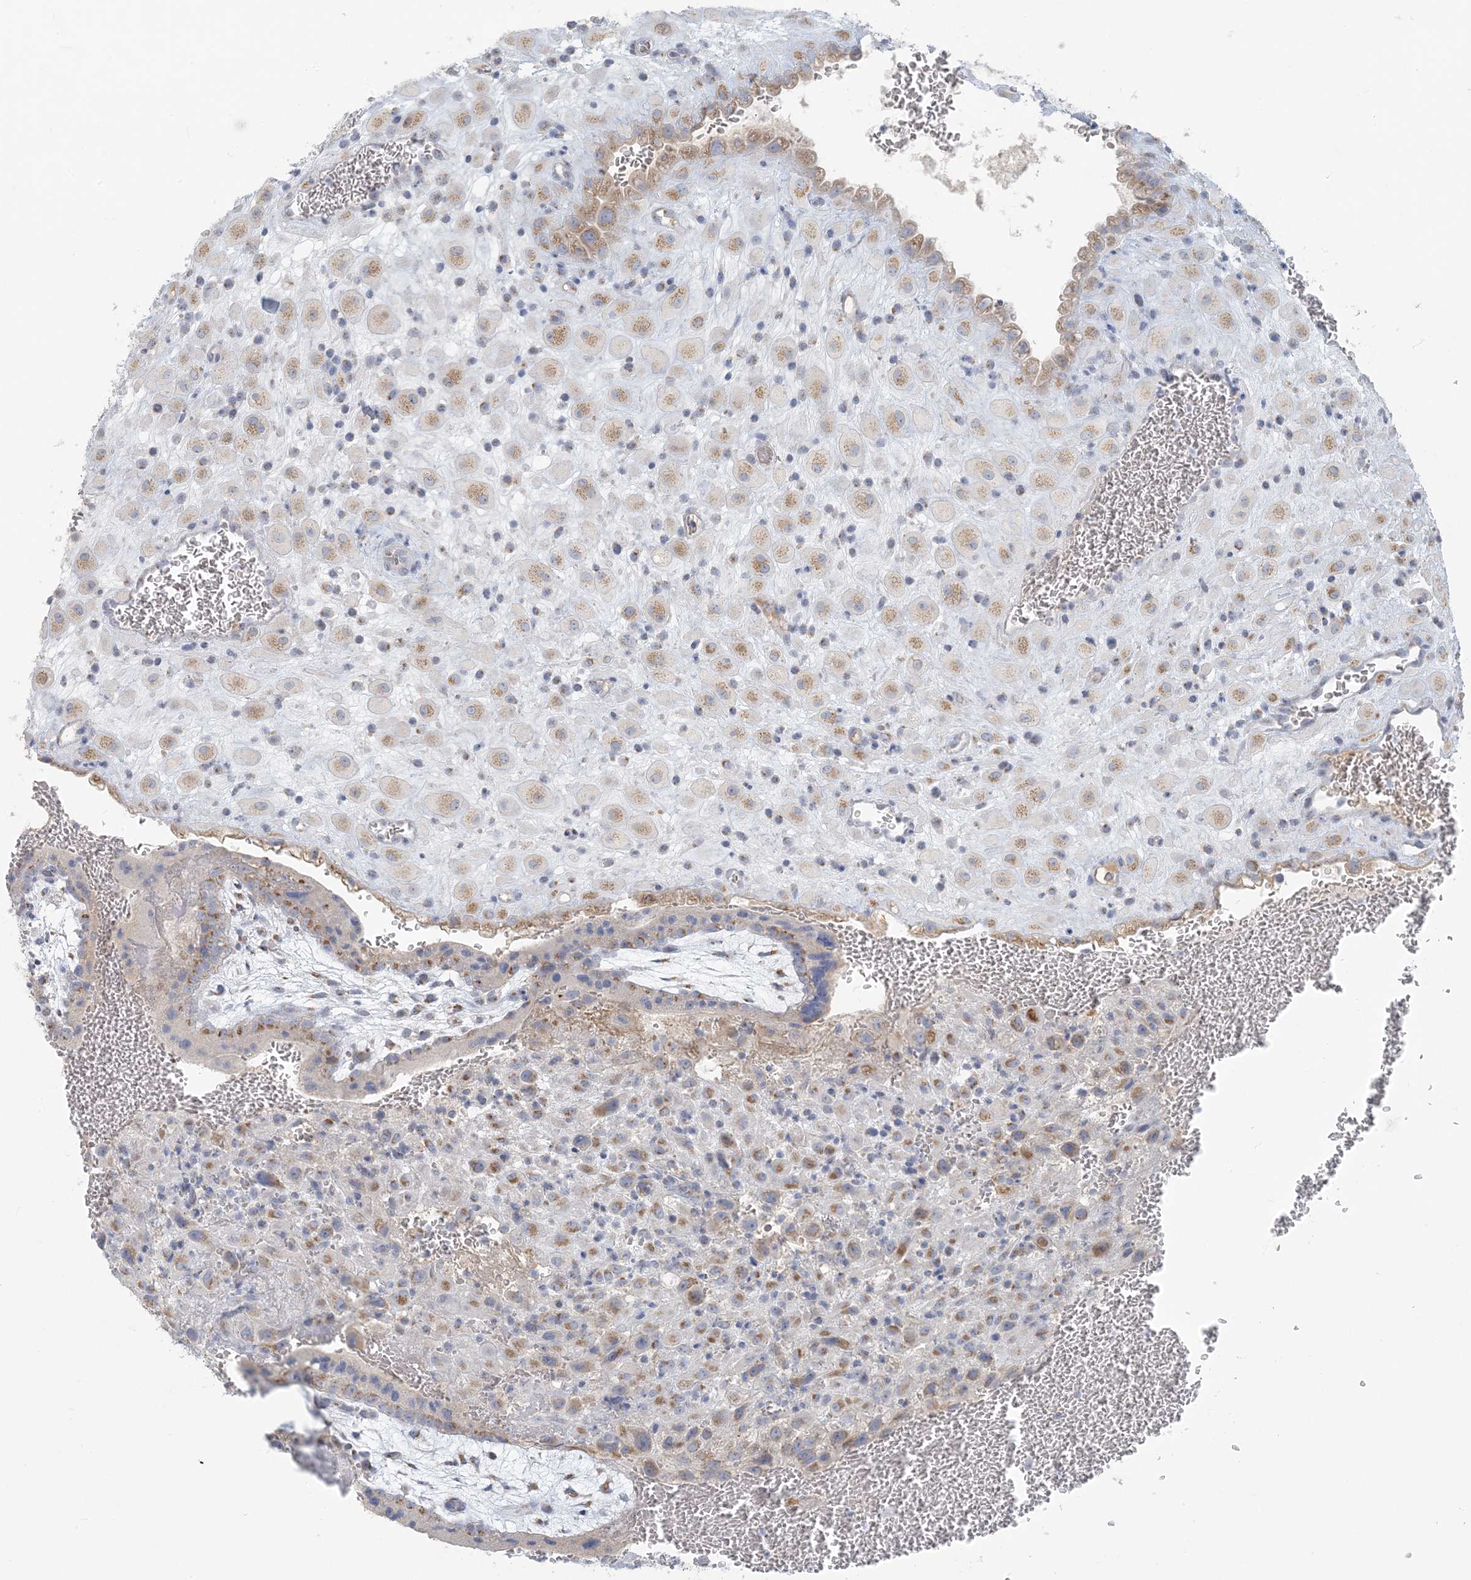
{"staining": {"intensity": "moderate", "quantity": ">75%", "location": "cytoplasmic/membranous"}, "tissue": "placenta", "cell_type": "Decidual cells", "image_type": "normal", "snomed": [{"axis": "morphology", "description": "Normal tissue, NOS"}, {"axis": "topography", "description": "Placenta"}], "caption": "IHC staining of unremarkable placenta, which reveals medium levels of moderate cytoplasmic/membranous expression in approximately >75% of decidual cells indicating moderate cytoplasmic/membranous protein staining. The staining was performed using DAB (brown) for protein detection and nuclei were counterstained in hematoxylin (blue).", "gene": "SCML1", "patient": {"sex": "female", "age": 35}}